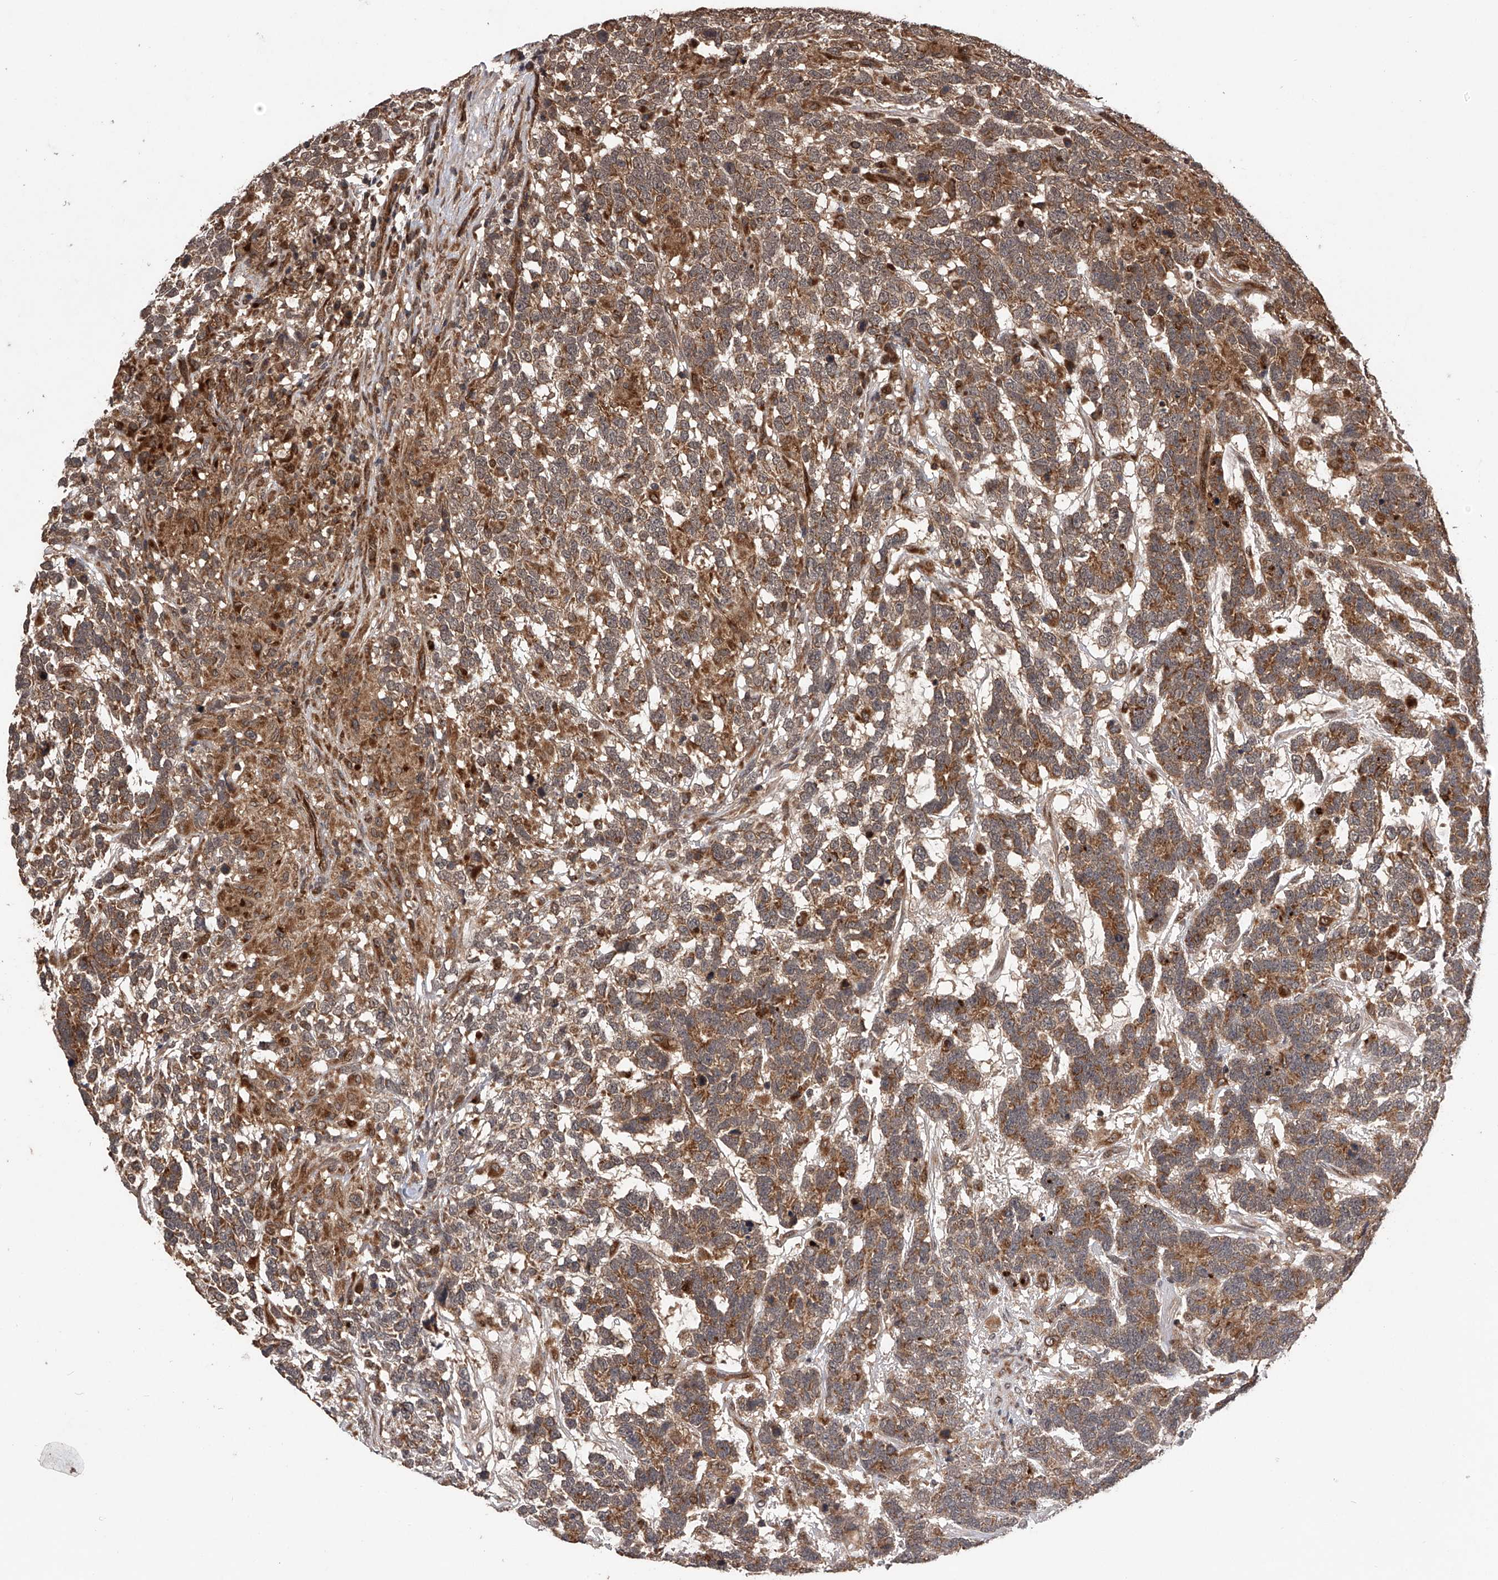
{"staining": {"intensity": "moderate", "quantity": ">75%", "location": "cytoplasmic/membranous"}, "tissue": "testis cancer", "cell_type": "Tumor cells", "image_type": "cancer", "snomed": [{"axis": "morphology", "description": "Carcinoma, Embryonal, NOS"}, {"axis": "topography", "description": "Testis"}], "caption": "Immunohistochemical staining of human testis cancer (embryonal carcinoma) demonstrates medium levels of moderate cytoplasmic/membranous protein expression in about >75% of tumor cells. Using DAB (3,3'-diaminobenzidine) (brown) and hematoxylin (blue) stains, captured at high magnification using brightfield microscopy.", "gene": "MAP3K11", "patient": {"sex": "male", "age": 26}}